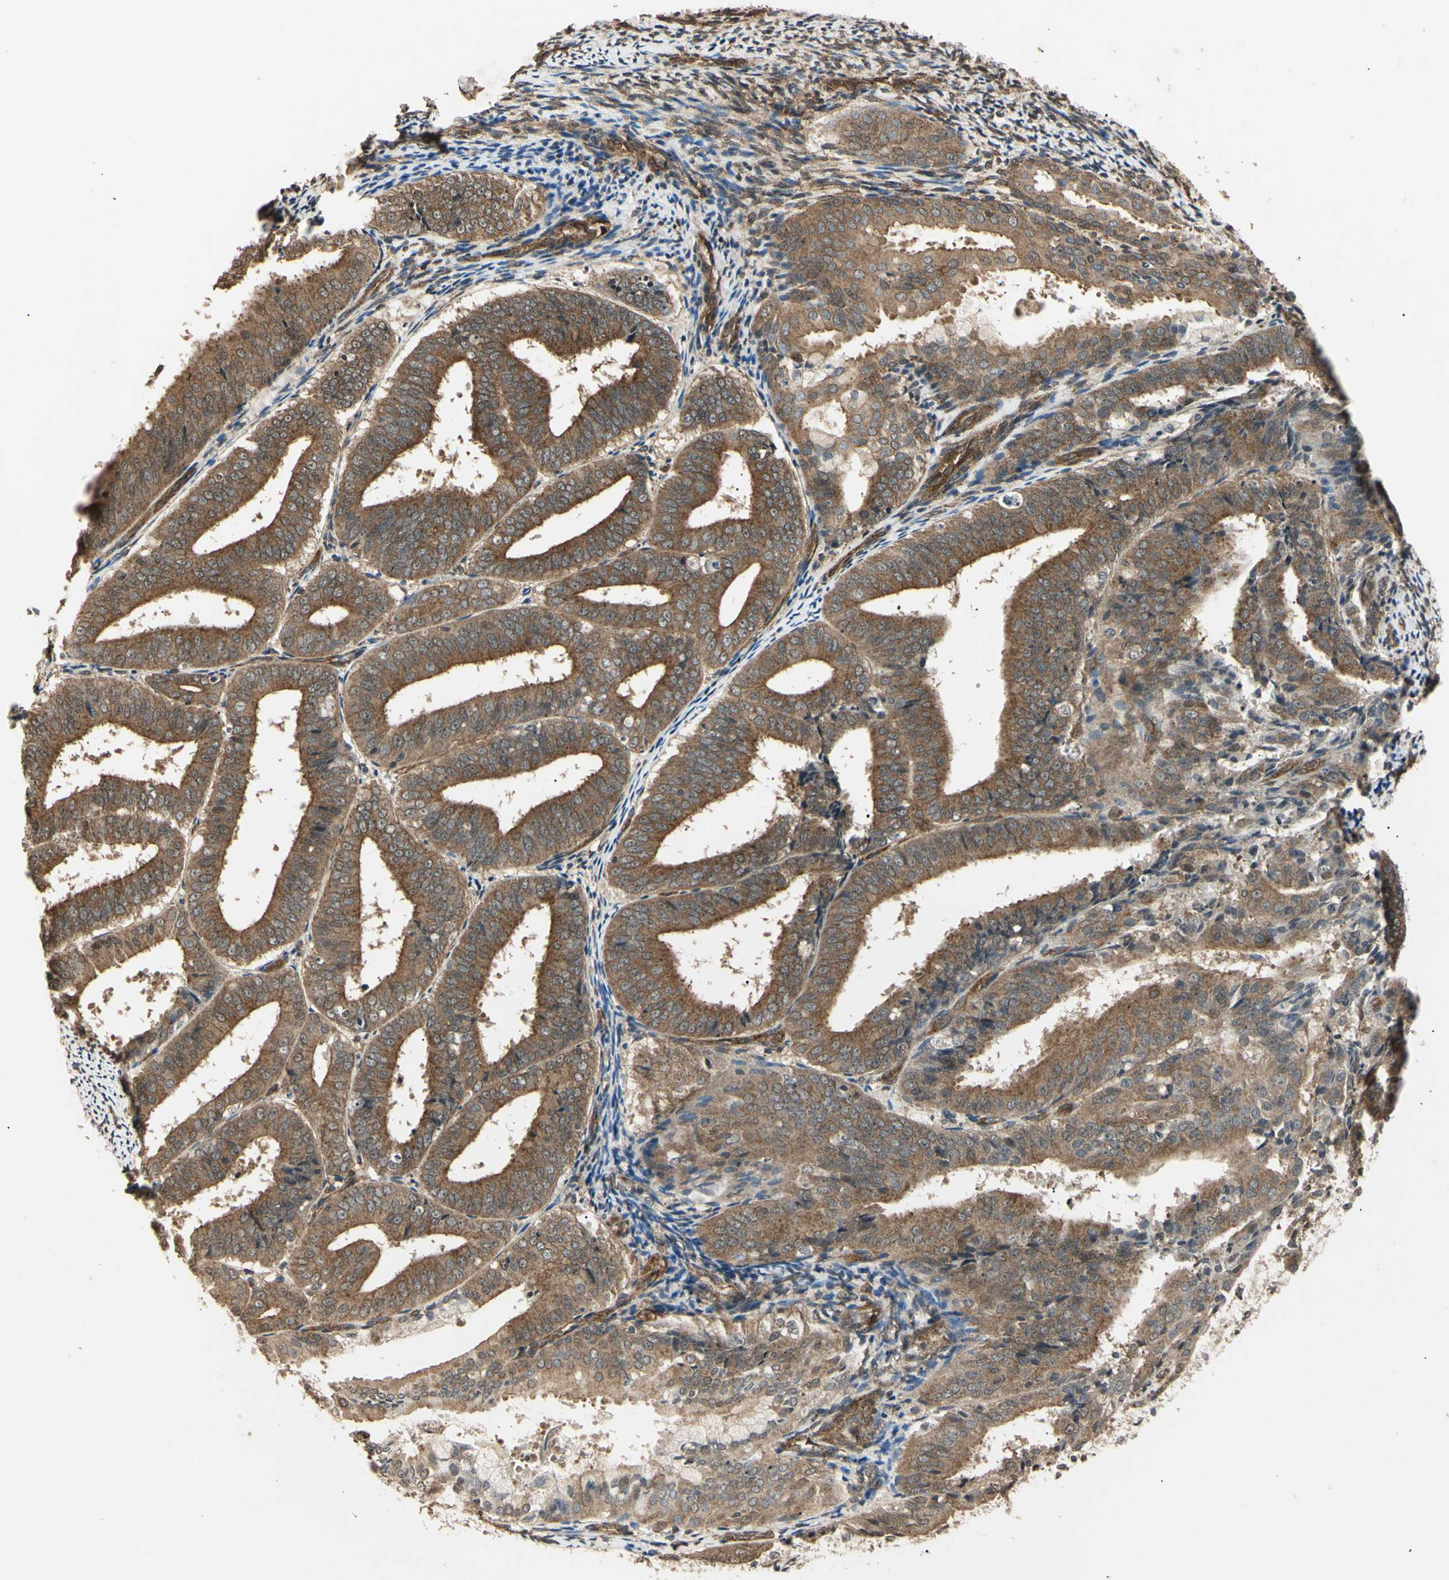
{"staining": {"intensity": "moderate", "quantity": ">75%", "location": "cytoplasmic/membranous"}, "tissue": "endometrial cancer", "cell_type": "Tumor cells", "image_type": "cancer", "snomed": [{"axis": "morphology", "description": "Adenocarcinoma, NOS"}, {"axis": "topography", "description": "Endometrium"}], "caption": "DAB immunohistochemical staining of endometrial adenocarcinoma displays moderate cytoplasmic/membranous protein staining in approximately >75% of tumor cells. The protein of interest is stained brown, and the nuclei are stained in blue (DAB IHC with brightfield microscopy, high magnification).", "gene": "EPN1", "patient": {"sex": "female", "age": 63}}